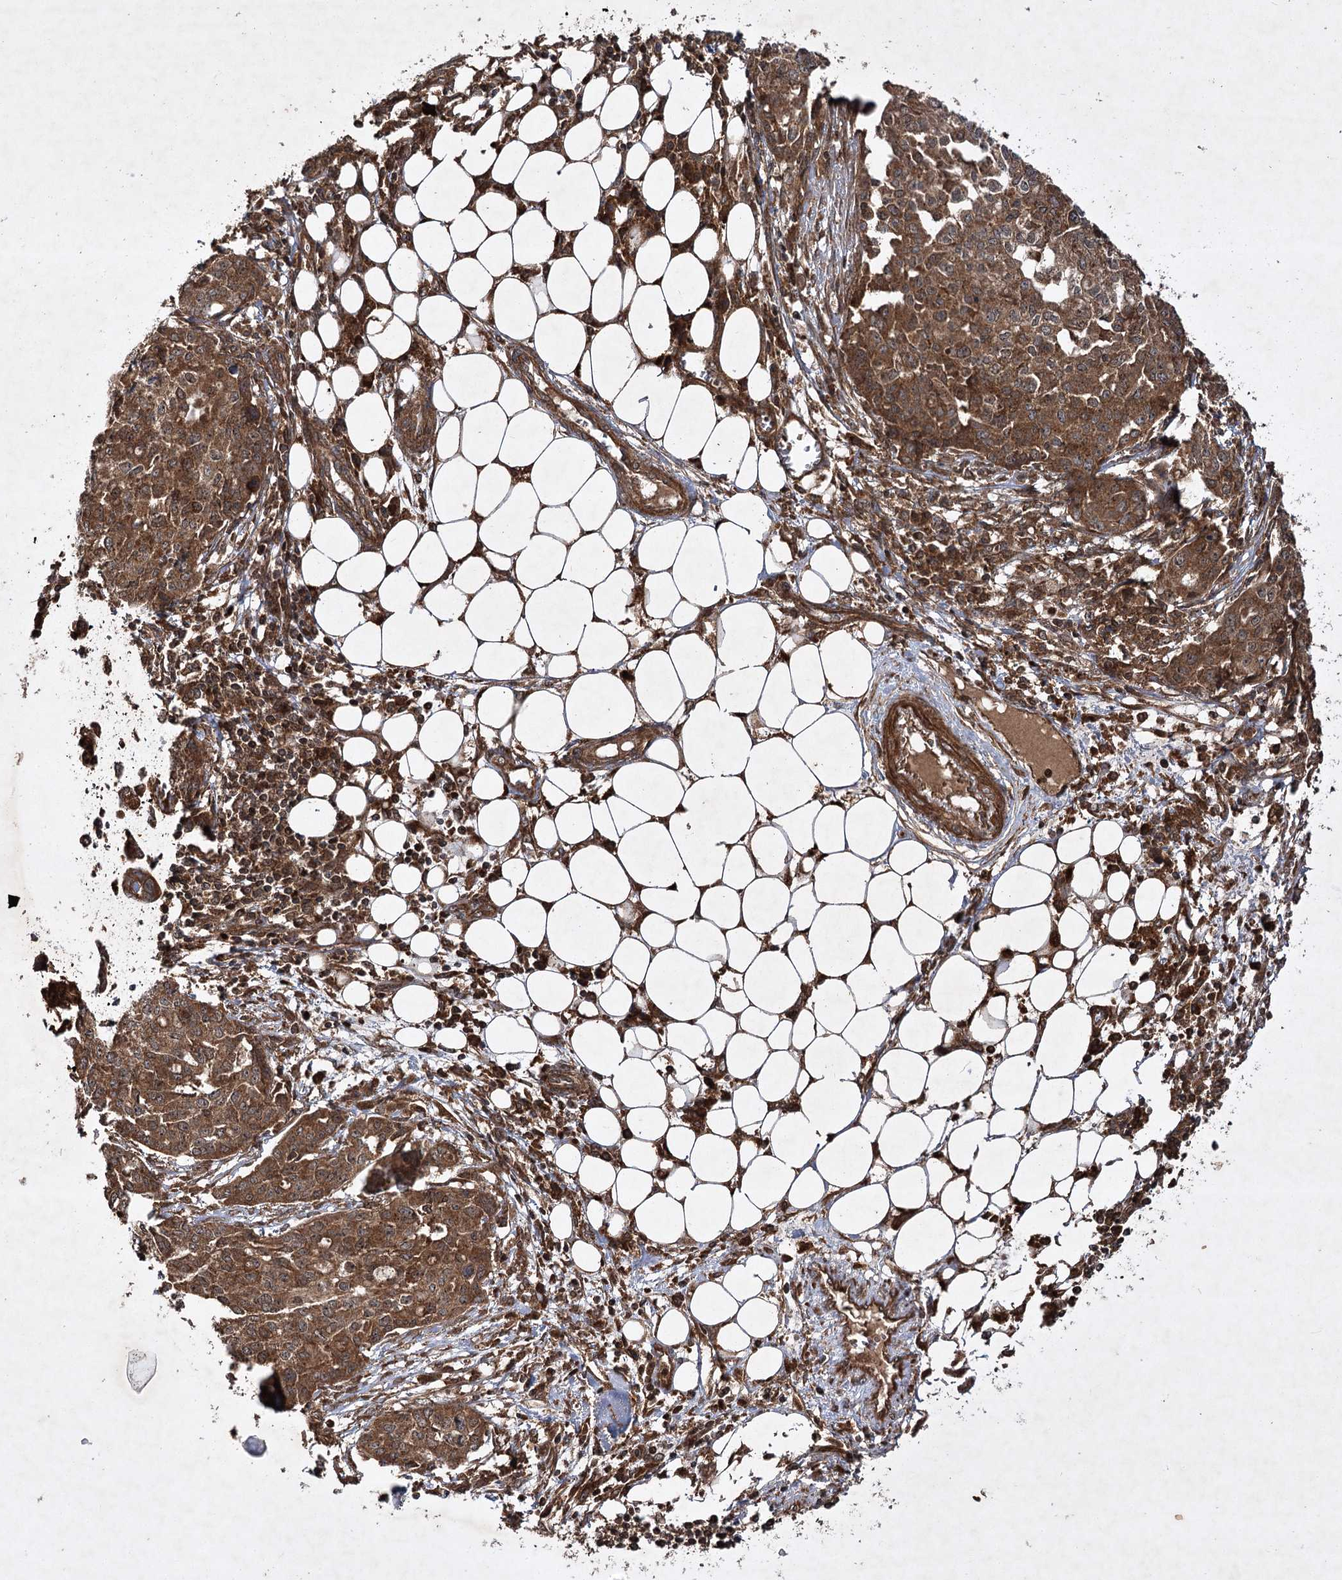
{"staining": {"intensity": "strong", "quantity": ">75%", "location": "cytoplasmic/membranous"}, "tissue": "ovarian cancer", "cell_type": "Tumor cells", "image_type": "cancer", "snomed": [{"axis": "morphology", "description": "Cystadenocarcinoma, serous, NOS"}, {"axis": "topography", "description": "Soft tissue"}, {"axis": "topography", "description": "Ovary"}], "caption": "Ovarian cancer stained with DAB (3,3'-diaminobenzidine) IHC displays high levels of strong cytoplasmic/membranous staining in approximately >75% of tumor cells.", "gene": "DNAJC13", "patient": {"sex": "female", "age": 57}}